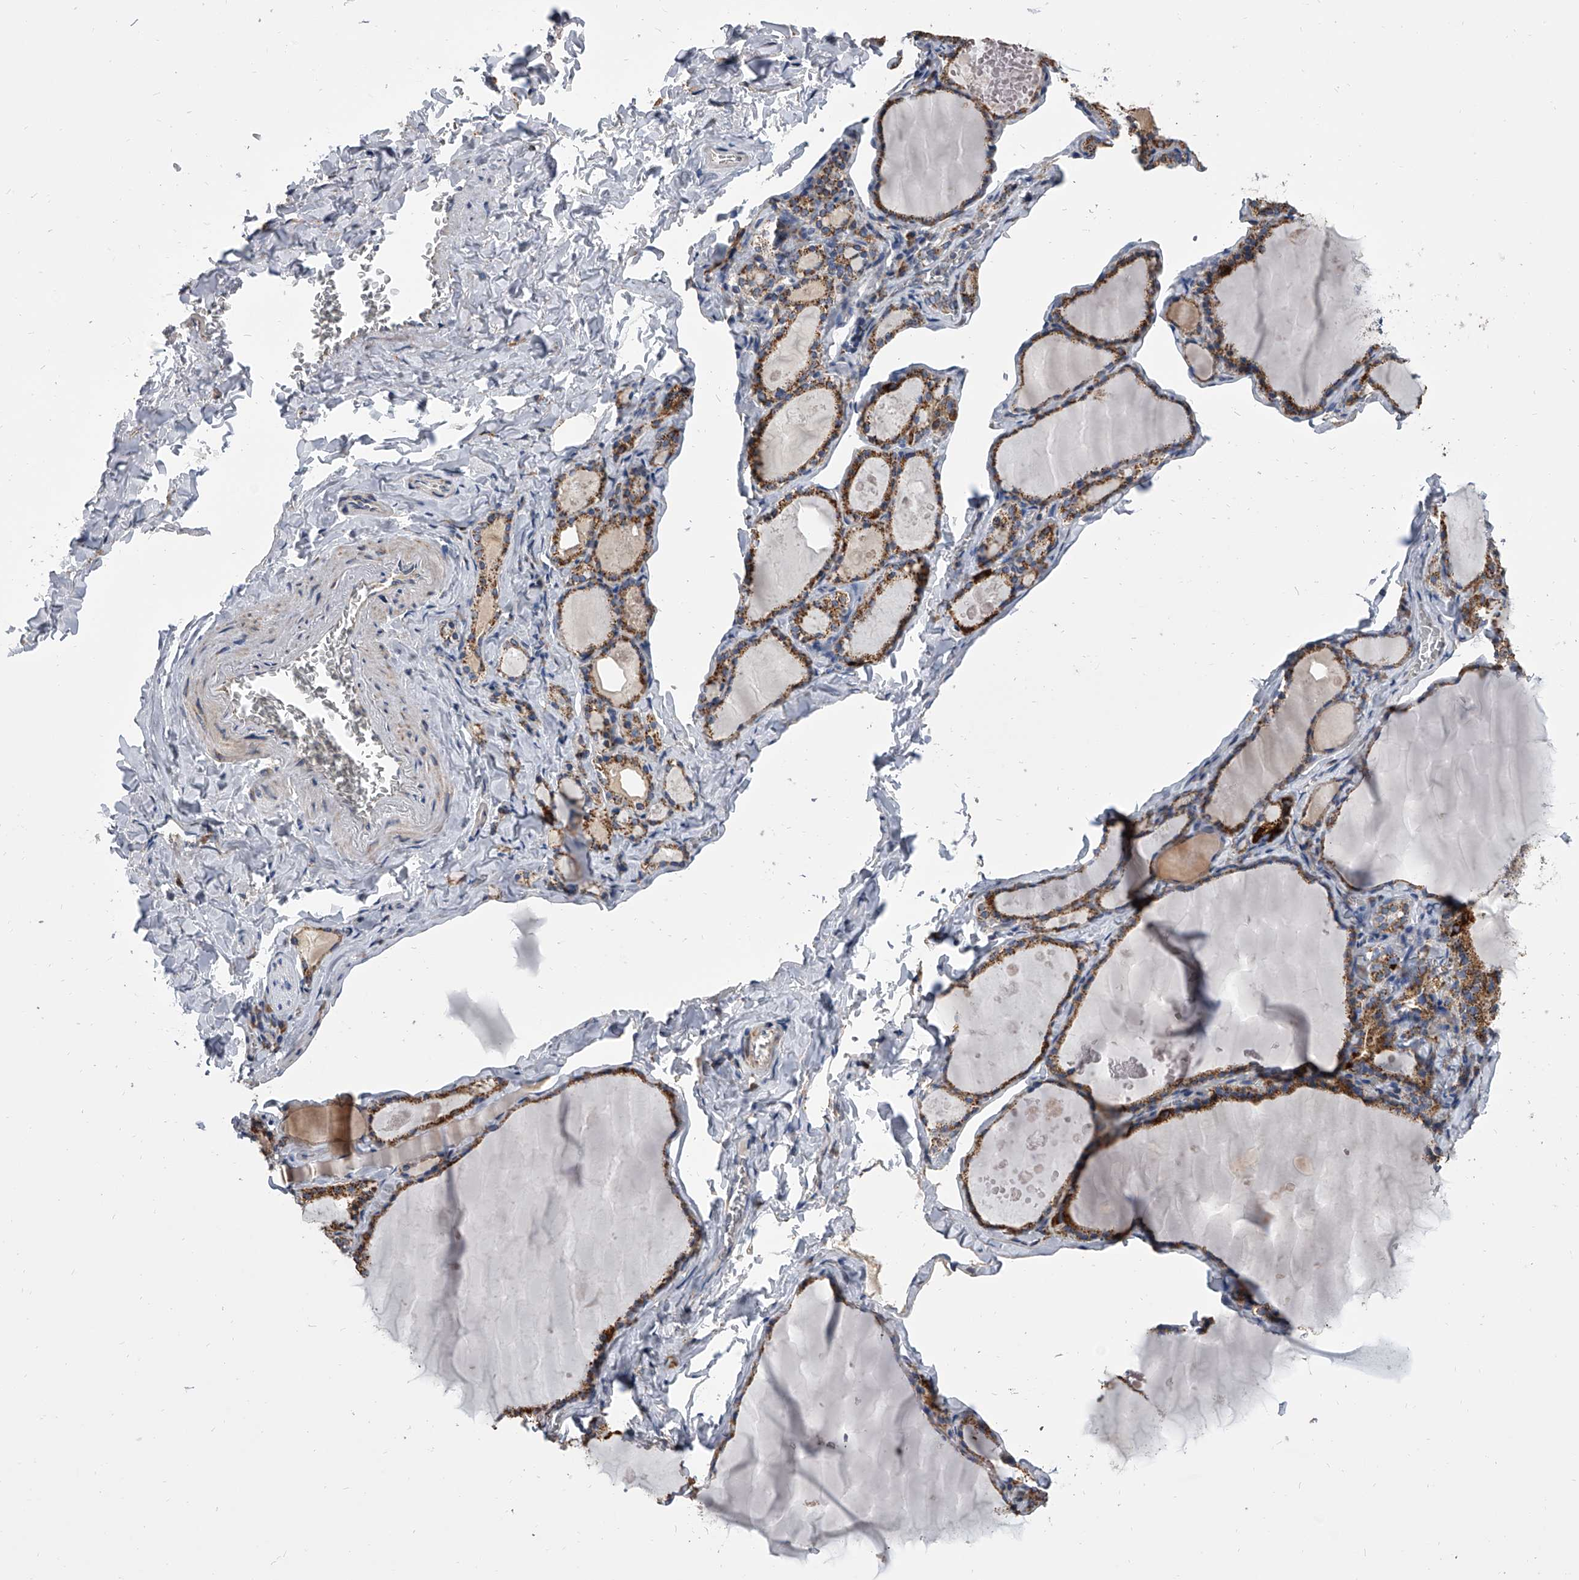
{"staining": {"intensity": "moderate", "quantity": ">75%", "location": "cytoplasmic/membranous"}, "tissue": "thyroid gland", "cell_type": "Glandular cells", "image_type": "normal", "snomed": [{"axis": "morphology", "description": "Normal tissue, NOS"}, {"axis": "topography", "description": "Thyroid gland"}], "caption": "Thyroid gland stained with immunohistochemistry (IHC) exhibits moderate cytoplasmic/membranous positivity in about >75% of glandular cells.", "gene": "MRPL28", "patient": {"sex": "male", "age": 56}}